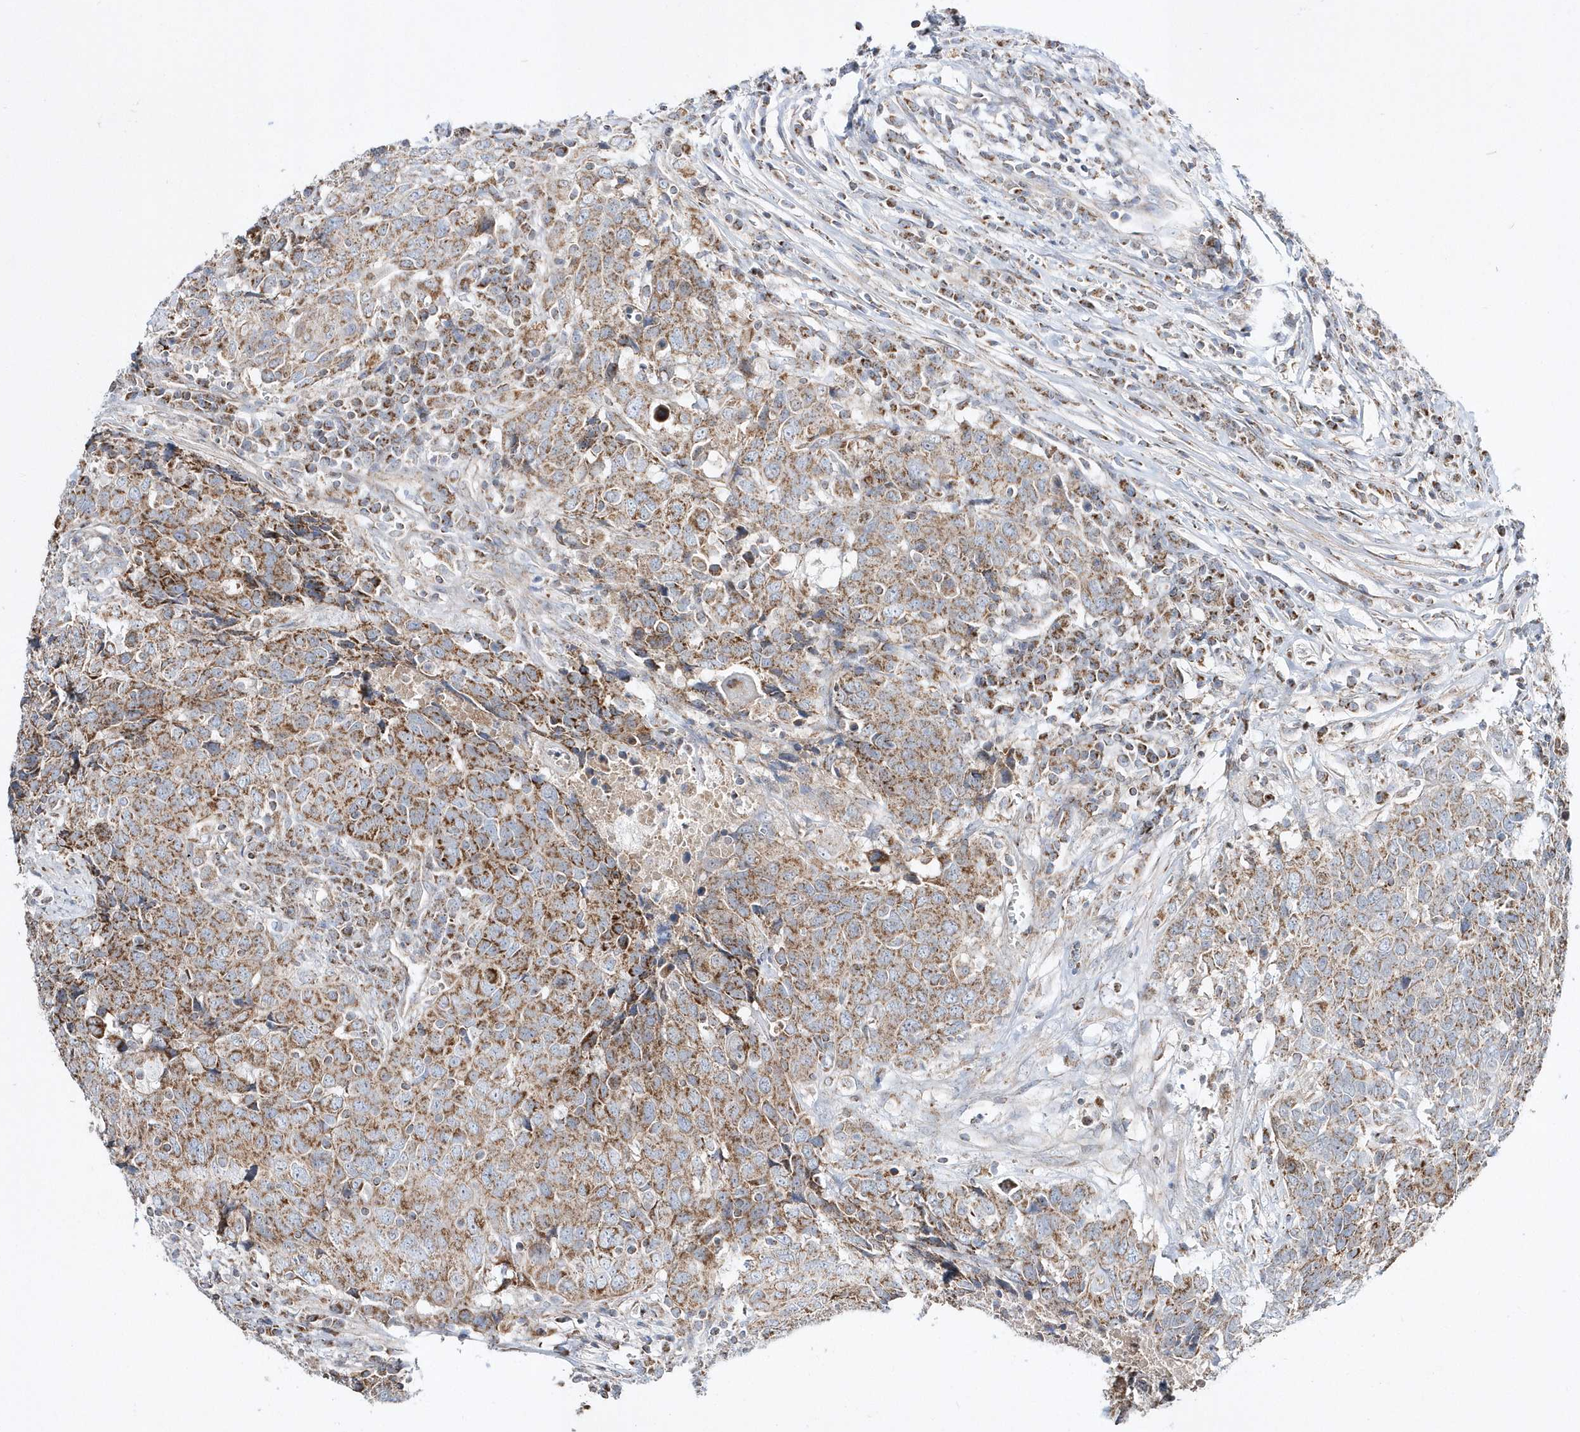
{"staining": {"intensity": "moderate", "quantity": ">75%", "location": "cytoplasmic/membranous"}, "tissue": "head and neck cancer", "cell_type": "Tumor cells", "image_type": "cancer", "snomed": [{"axis": "morphology", "description": "Squamous cell carcinoma, NOS"}, {"axis": "topography", "description": "Head-Neck"}], "caption": "A high-resolution image shows immunohistochemistry (IHC) staining of head and neck squamous cell carcinoma, which displays moderate cytoplasmic/membranous positivity in approximately >75% of tumor cells.", "gene": "OPA1", "patient": {"sex": "male", "age": 66}}